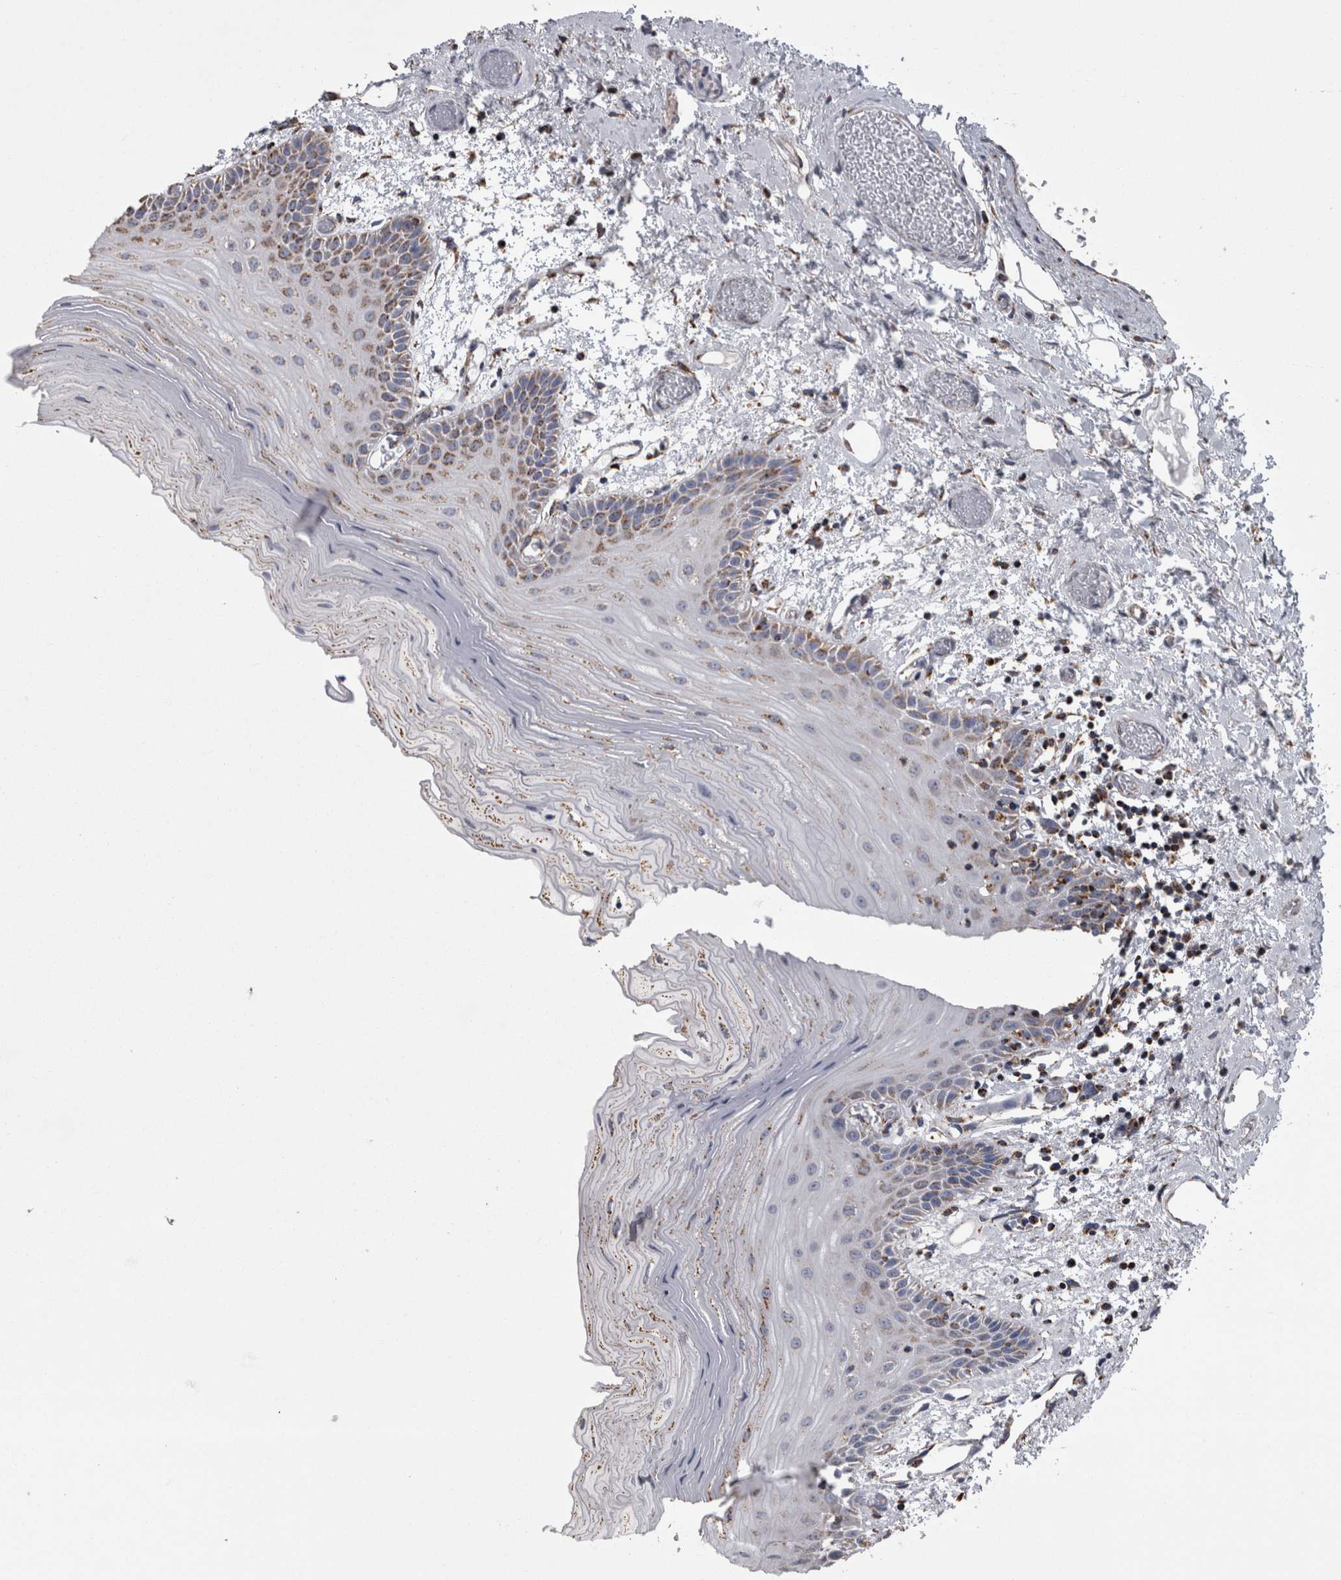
{"staining": {"intensity": "moderate", "quantity": "25%-75%", "location": "cytoplasmic/membranous"}, "tissue": "oral mucosa", "cell_type": "Squamous epithelial cells", "image_type": "normal", "snomed": [{"axis": "morphology", "description": "Normal tissue, NOS"}, {"axis": "topography", "description": "Oral tissue"}], "caption": "Squamous epithelial cells display medium levels of moderate cytoplasmic/membranous positivity in approximately 25%-75% of cells in benign oral mucosa. (brown staining indicates protein expression, while blue staining denotes nuclei).", "gene": "MDH2", "patient": {"sex": "male", "age": 52}}